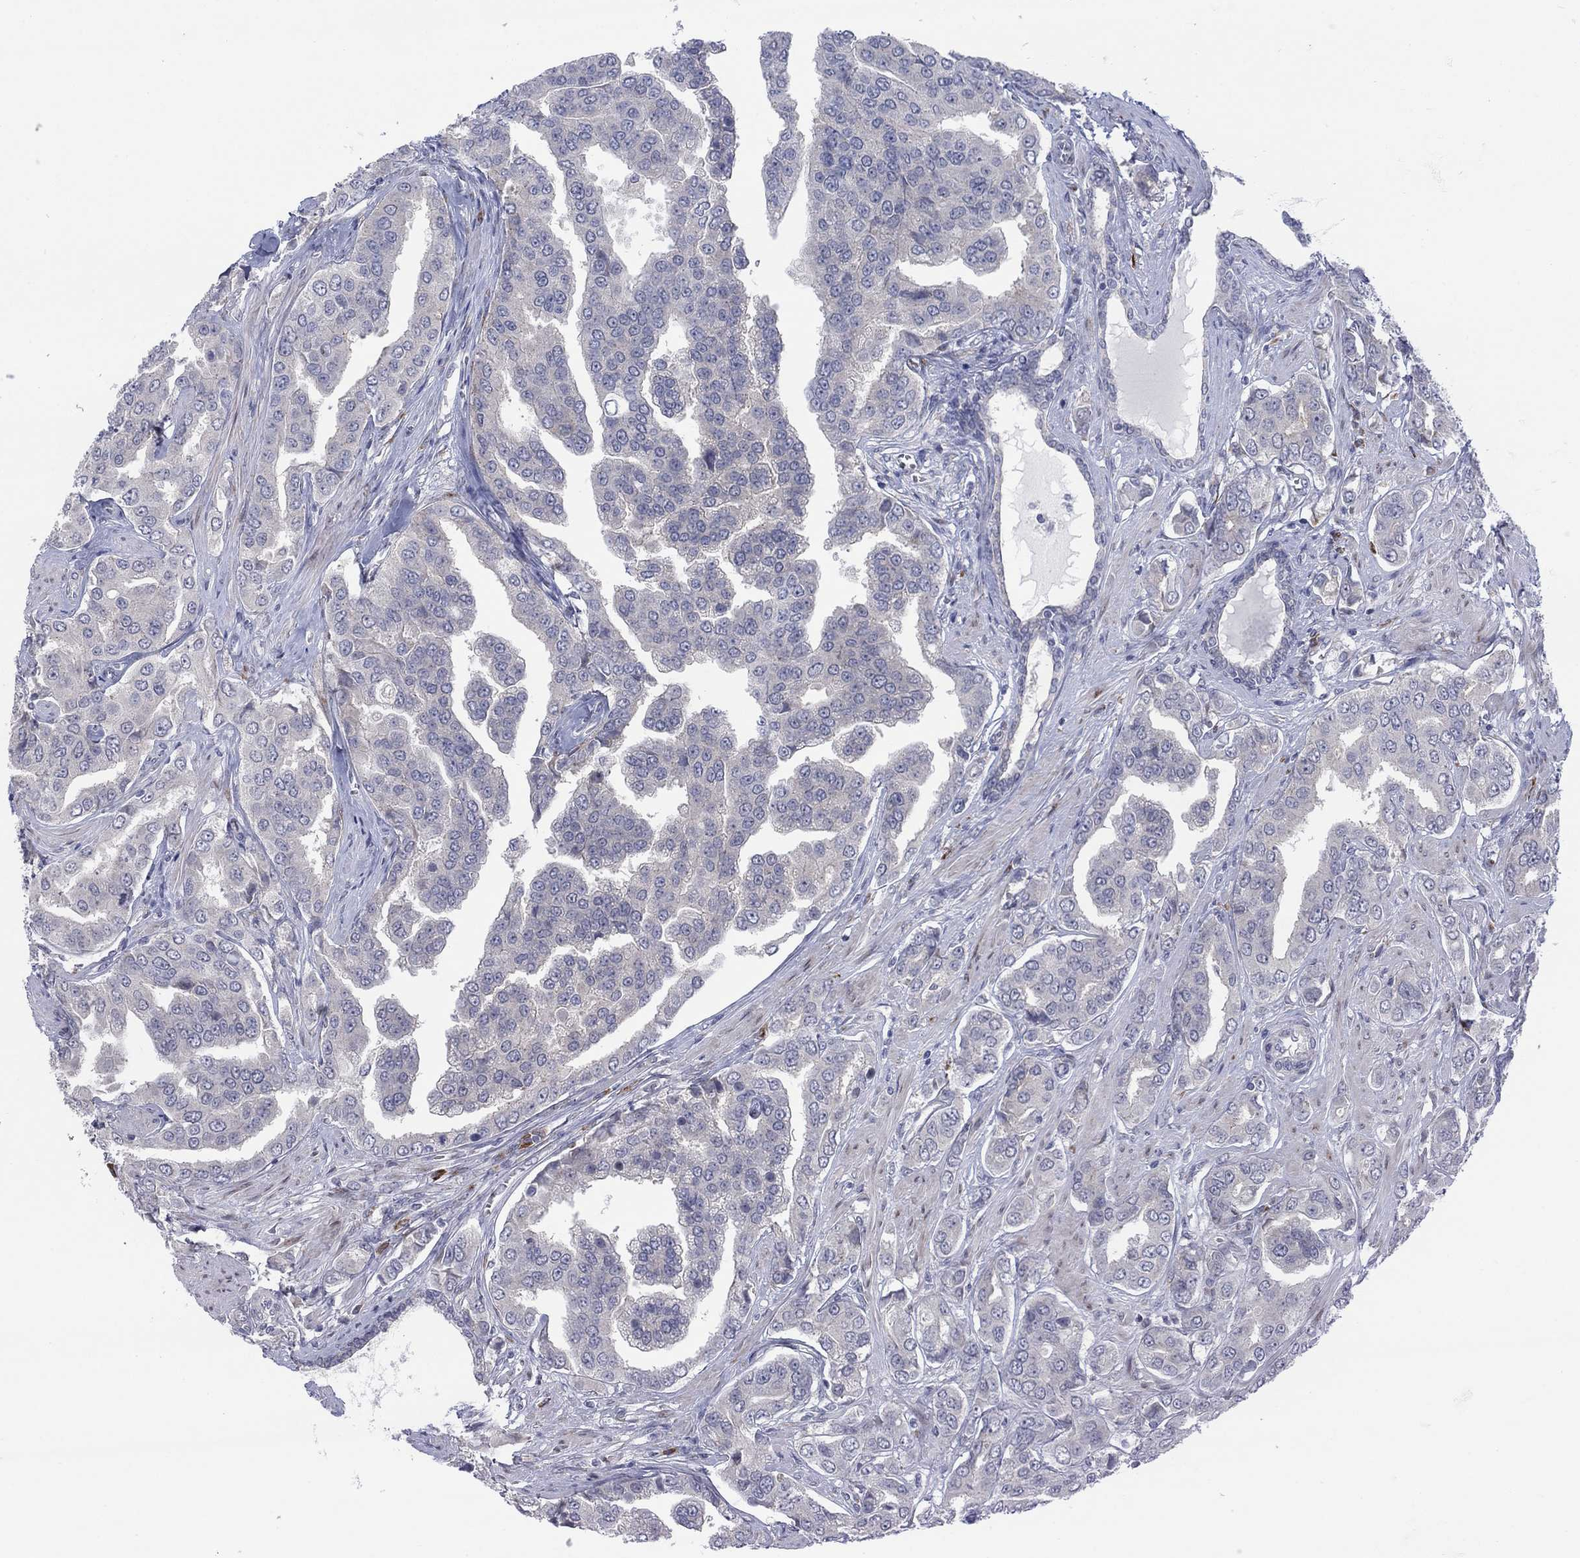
{"staining": {"intensity": "negative", "quantity": "none", "location": "none"}, "tissue": "prostate cancer", "cell_type": "Tumor cells", "image_type": "cancer", "snomed": [{"axis": "morphology", "description": "Adenocarcinoma, NOS"}, {"axis": "topography", "description": "Prostate and seminal vesicle, NOS"}, {"axis": "topography", "description": "Prostate"}], "caption": "Immunohistochemistry (IHC) micrograph of neoplastic tissue: human prostate cancer (adenocarcinoma) stained with DAB (3,3'-diaminobenzidine) reveals no significant protein staining in tumor cells.", "gene": "TTC21B", "patient": {"sex": "male", "age": 69}}